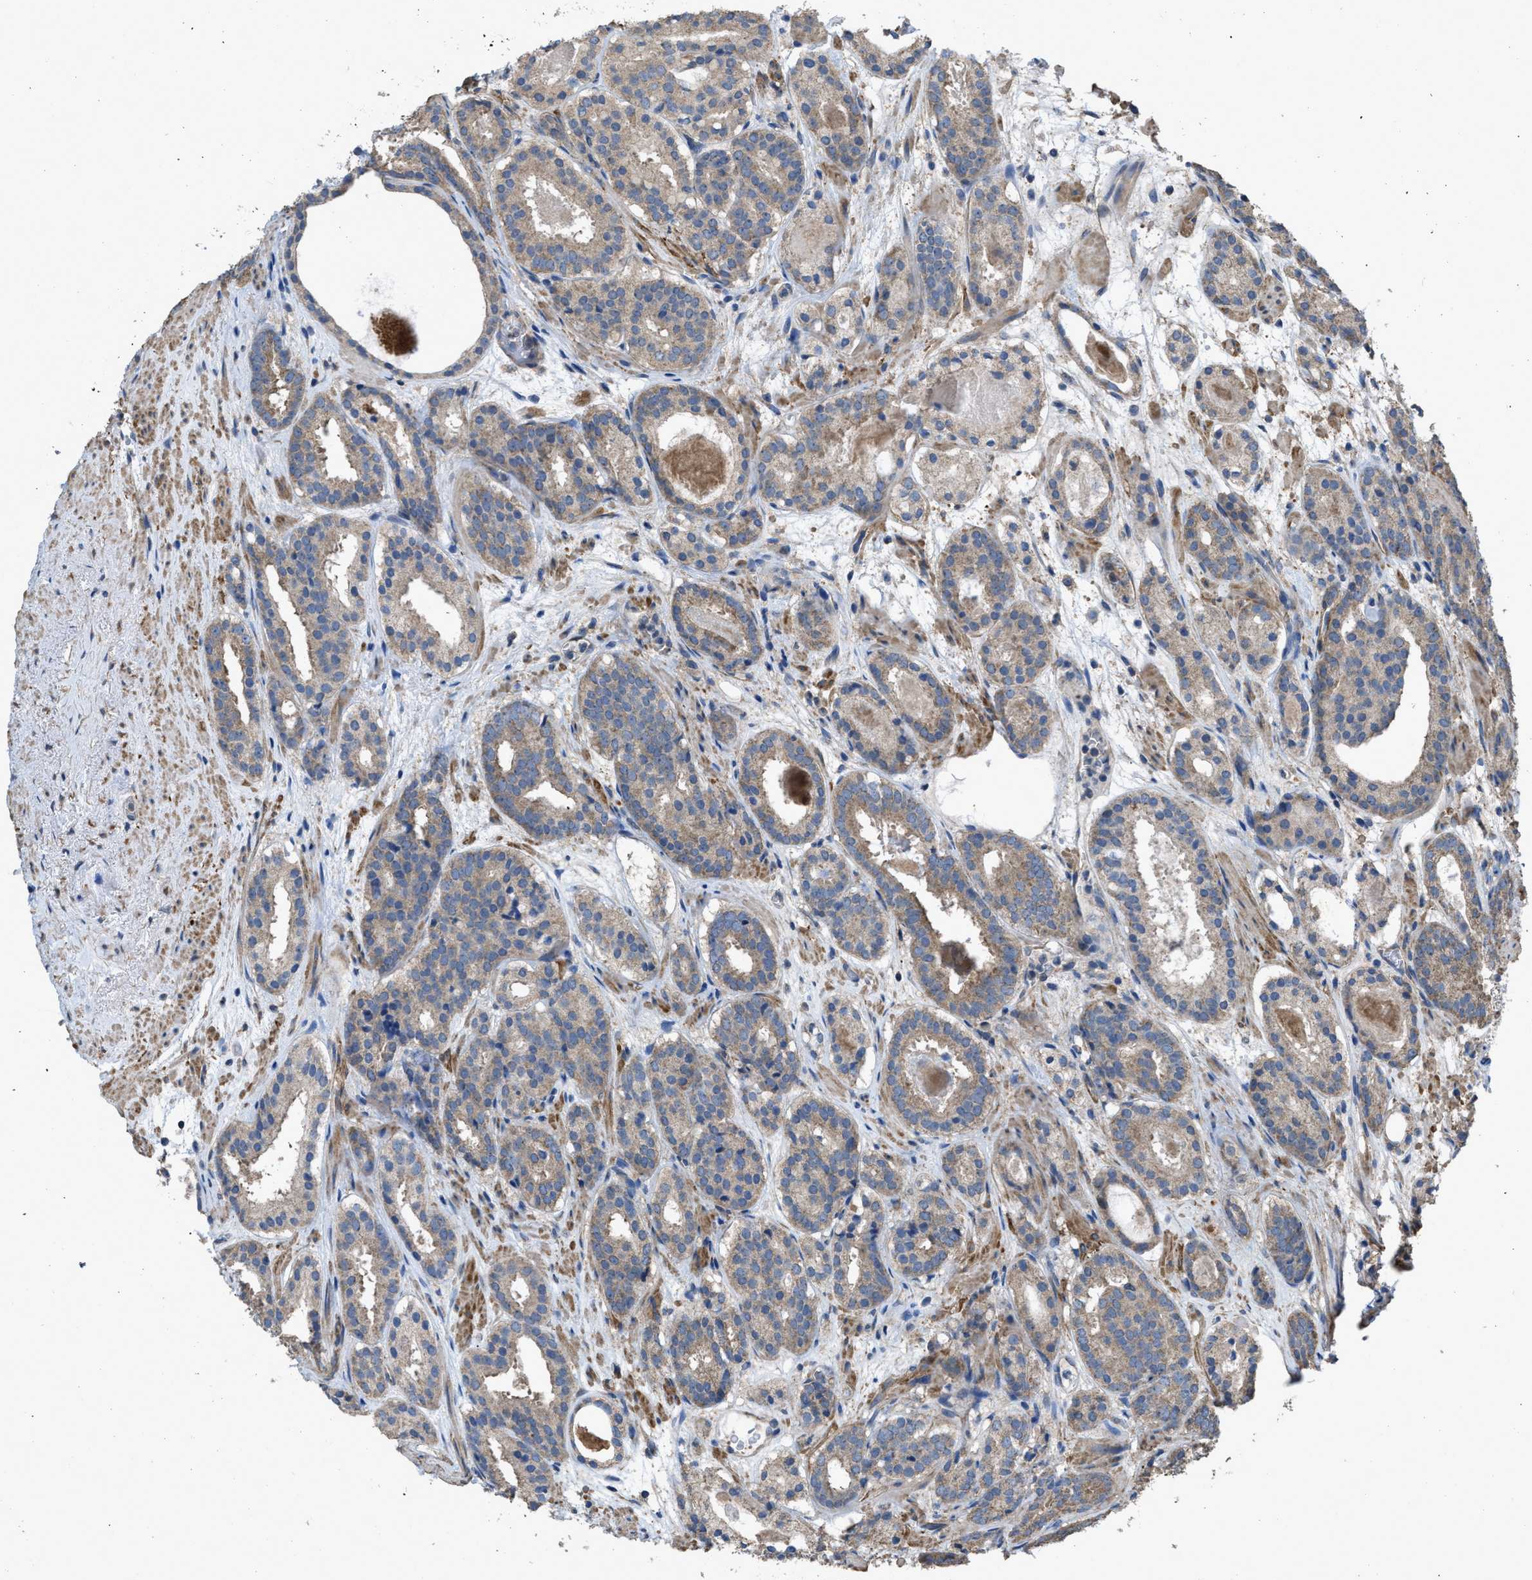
{"staining": {"intensity": "weak", "quantity": ">75%", "location": "cytoplasmic/membranous"}, "tissue": "prostate cancer", "cell_type": "Tumor cells", "image_type": "cancer", "snomed": [{"axis": "morphology", "description": "Adenocarcinoma, Low grade"}, {"axis": "topography", "description": "Prostate"}], "caption": "Brown immunohistochemical staining in prostate cancer displays weak cytoplasmic/membranous expression in approximately >75% of tumor cells. Immunohistochemistry stains the protein of interest in brown and the nuclei are stained blue.", "gene": "ARL6", "patient": {"sex": "male", "age": 69}}